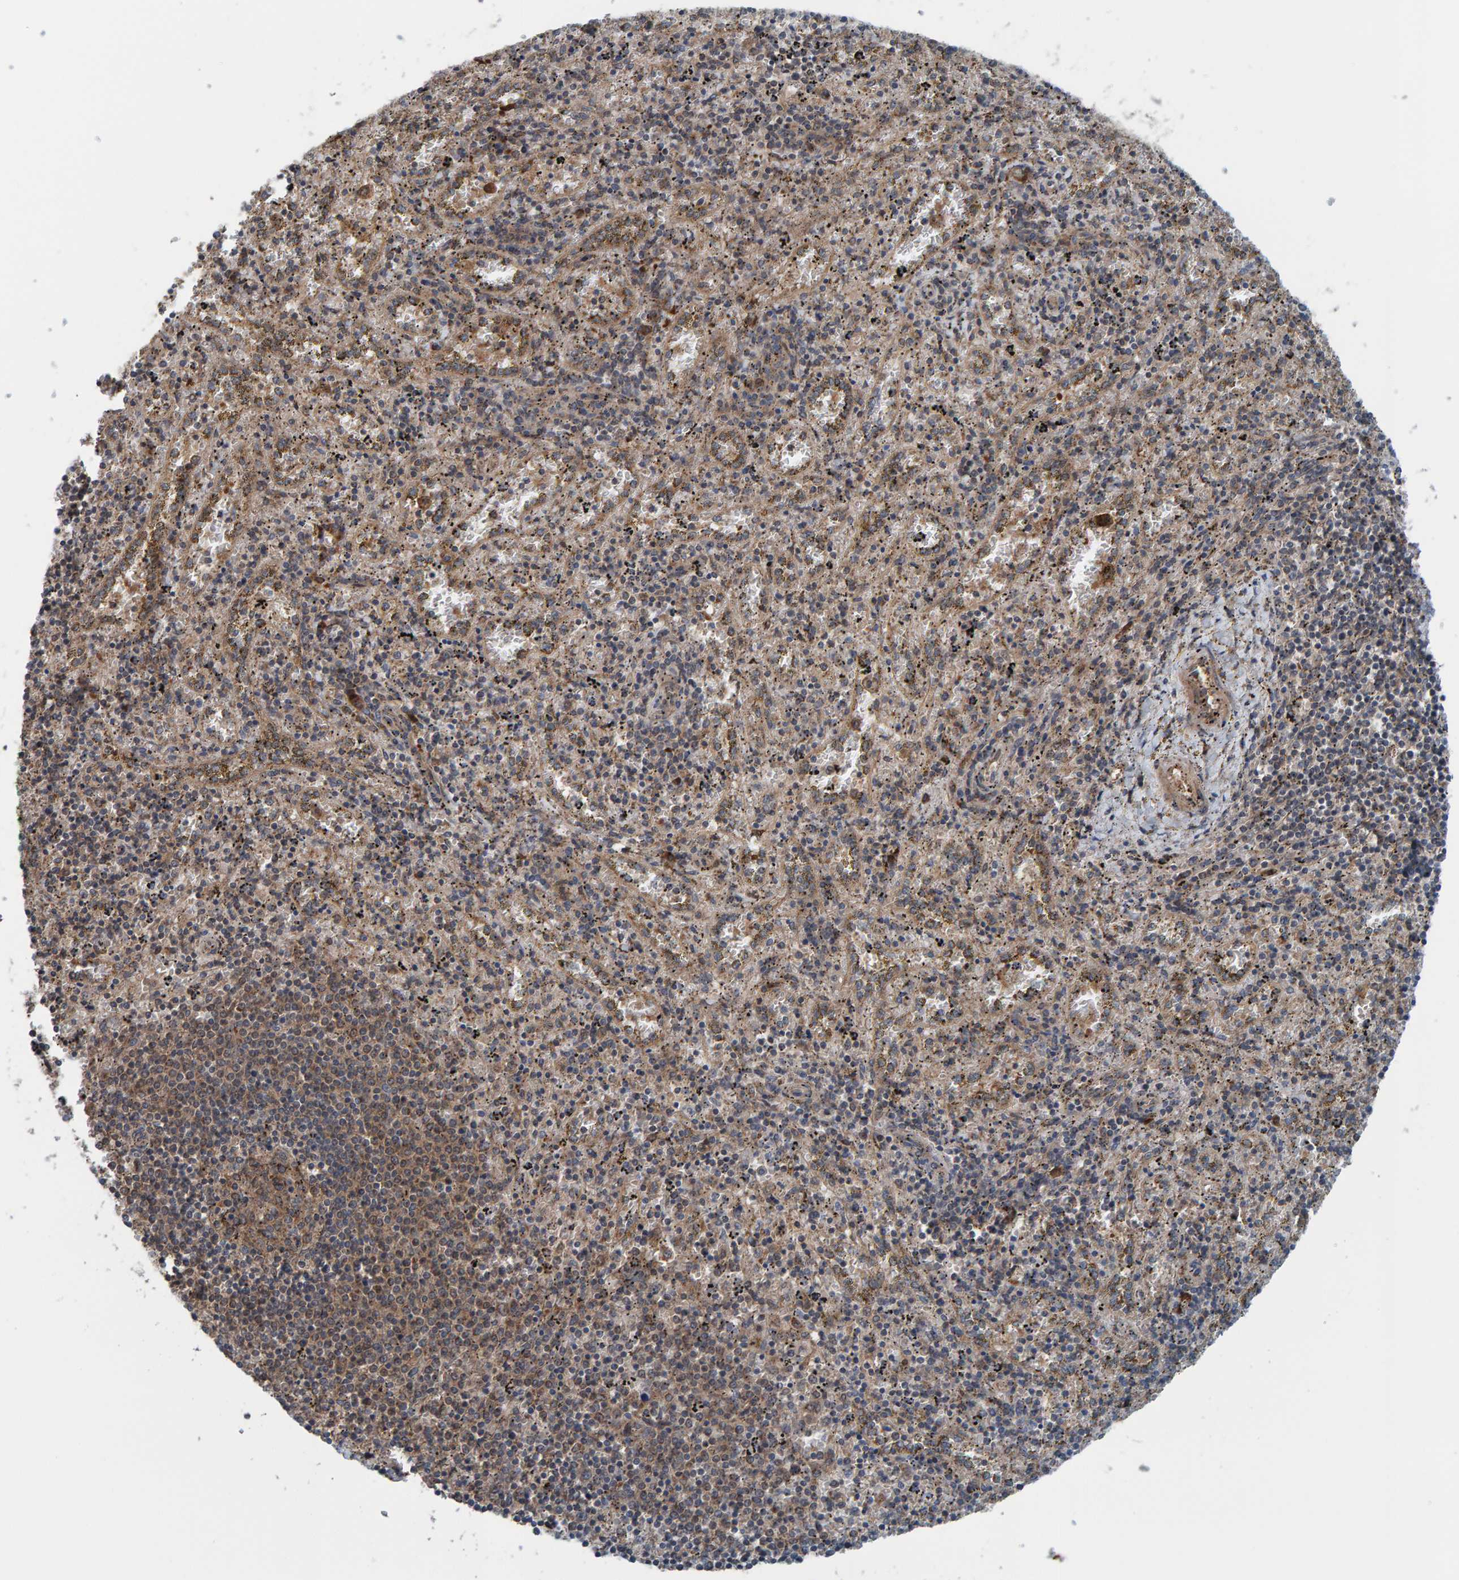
{"staining": {"intensity": "weak", "quantity": ">75%", "location": "cytoplasmic/membranous"}, "tissue": "spleen", "cell_type": "Cells in red pulp", "image_type": "normal", "snomed": [{"axis": "morphology", "description": "Normal tissue, NOS"}, {"axis": "topography", "description": "Spleen"}], "caption": "About >75% of cells in red pulp in benign spleen exhibit weak cytoplasmic/membranous protein expression as visualized by brown immunohistochemical staining.", "gene": "CUEDC1", "patient": {"sex": "male", "age": 11}}